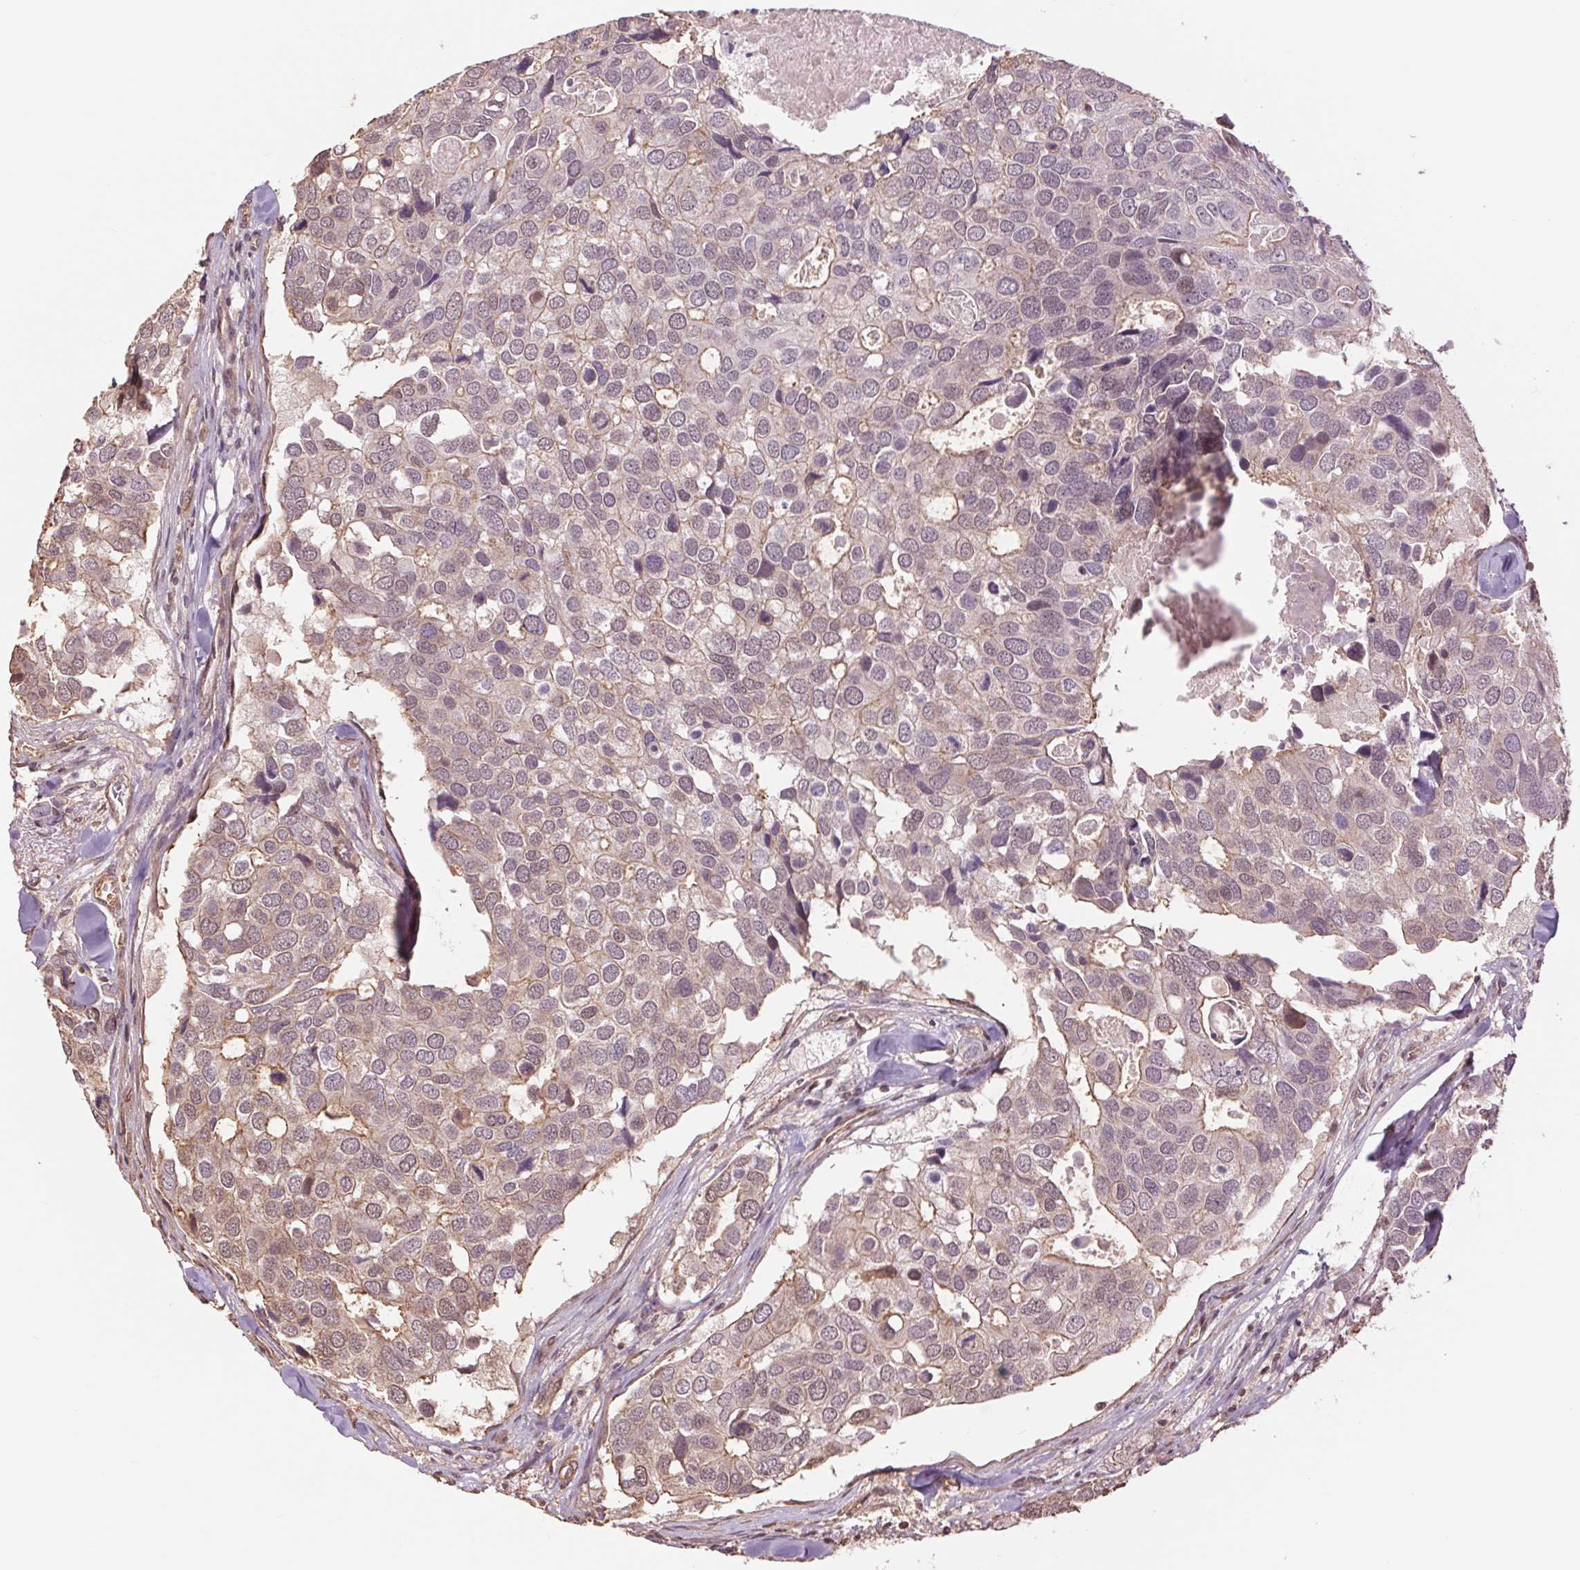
{"staining": {"intensity": "weak", "quantity": "<25%", "location": "cytoplasmic/membranous"}, "tissue": "breast cancer", "cell_type": "Tumor cells", "image_type": "cancer", "snomed": [{"axis": "morphology", "description": "Duct carcinoma"}, {"axis": "topography", "description": "Breast"}], "caption": "Immunohistochemistry micrograph of neoplastic tissue: human breast infiltrating ductal carcinoma stained with DAB (3,3'-diaminobenzidine) exhibits no significant protein staining in tumor cells.", "gene": "PALM", "patient": {"sex": "female", "age": 83}}